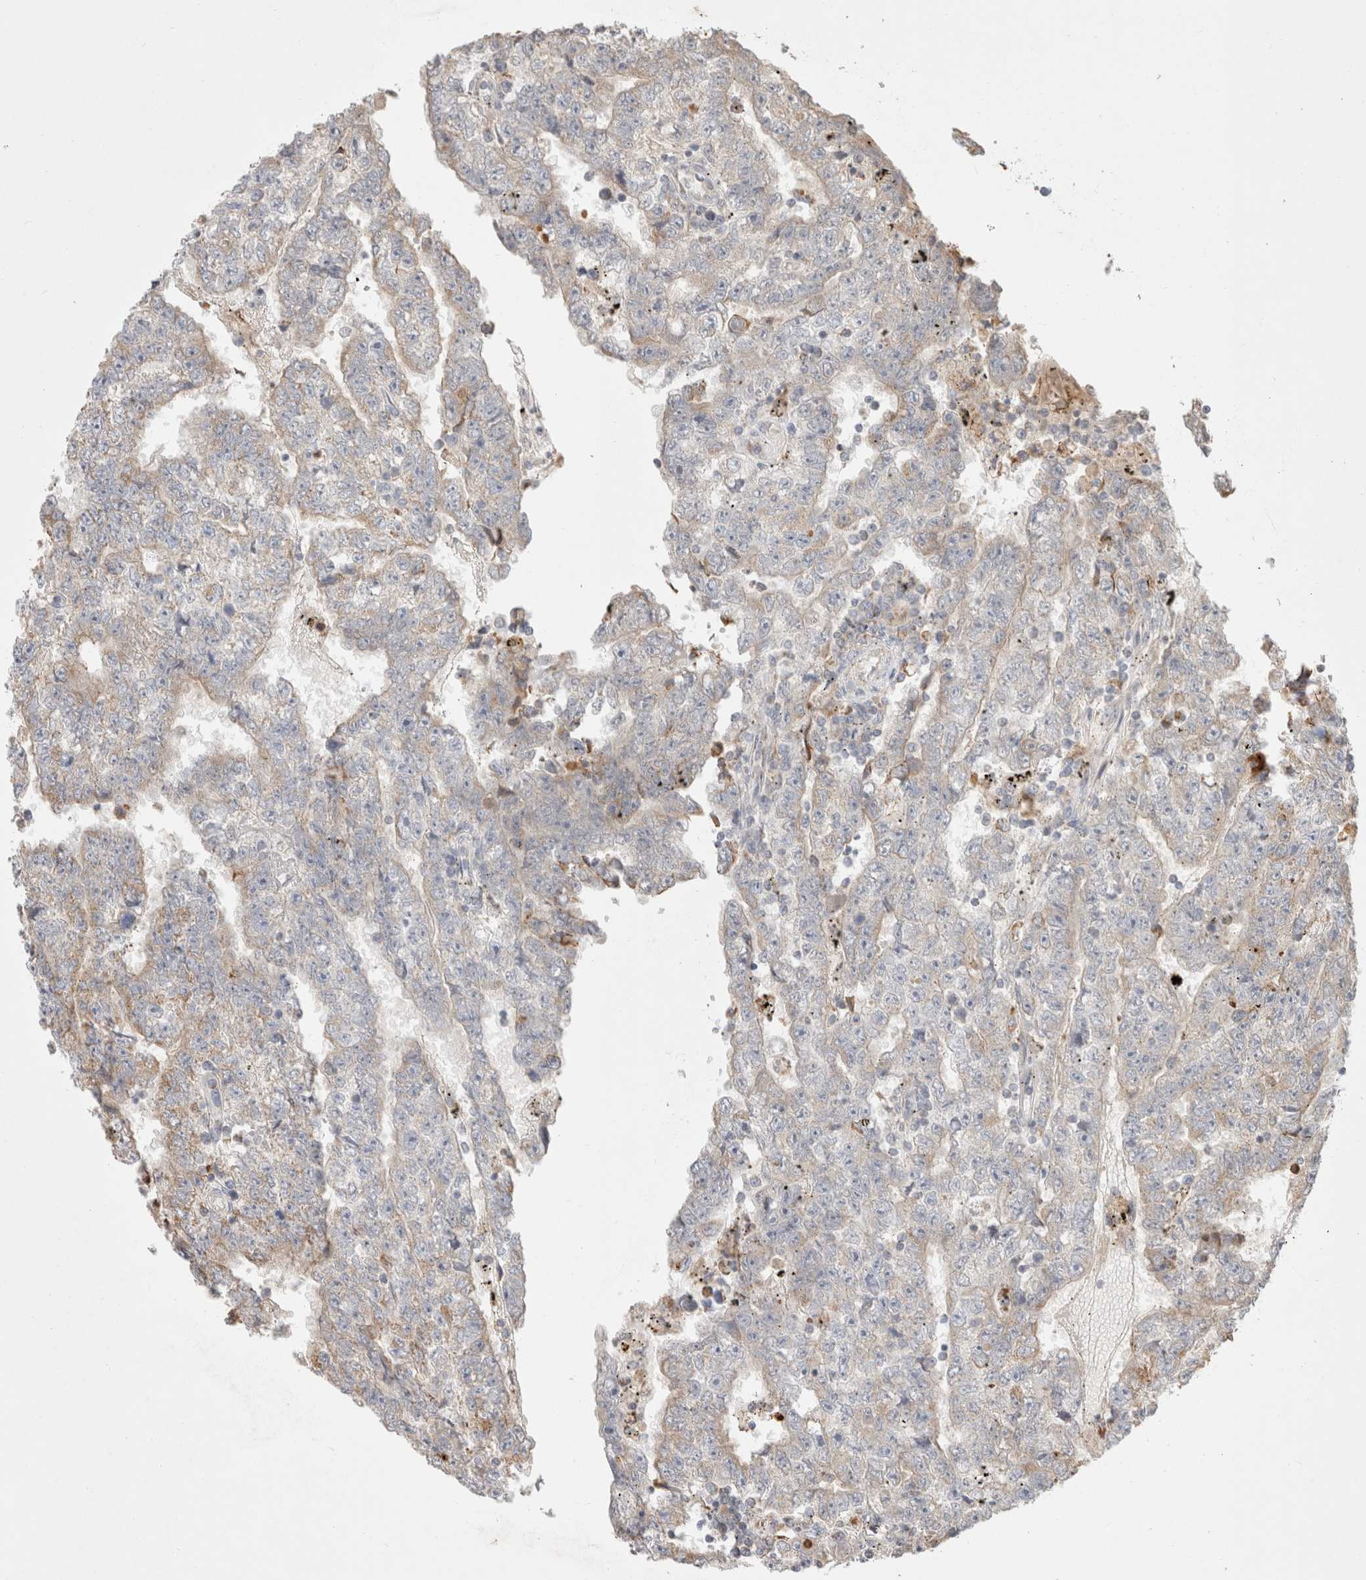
{"staining": {"intensity": "weak", "quantity": "<25%", "location": "cytoplasmic/membranous"}, "tissue": "testis cancer", "cell_type": "Tumor cells", "image_type": "cancer", "snomed": [{"axis": "morphology", "description": "Carcinoma, Embryonal, NOS"}, {"axis": "topography", "description": "Testis"}], "caption": "IHC photomicrograph of neoplastic tissue: human embryonal carcinoma (testis) stained with DAB demonstrates no significant protein staining in tumor cells.", "gene": "HROB", "patient": {"sex": "male", "age": 25}}